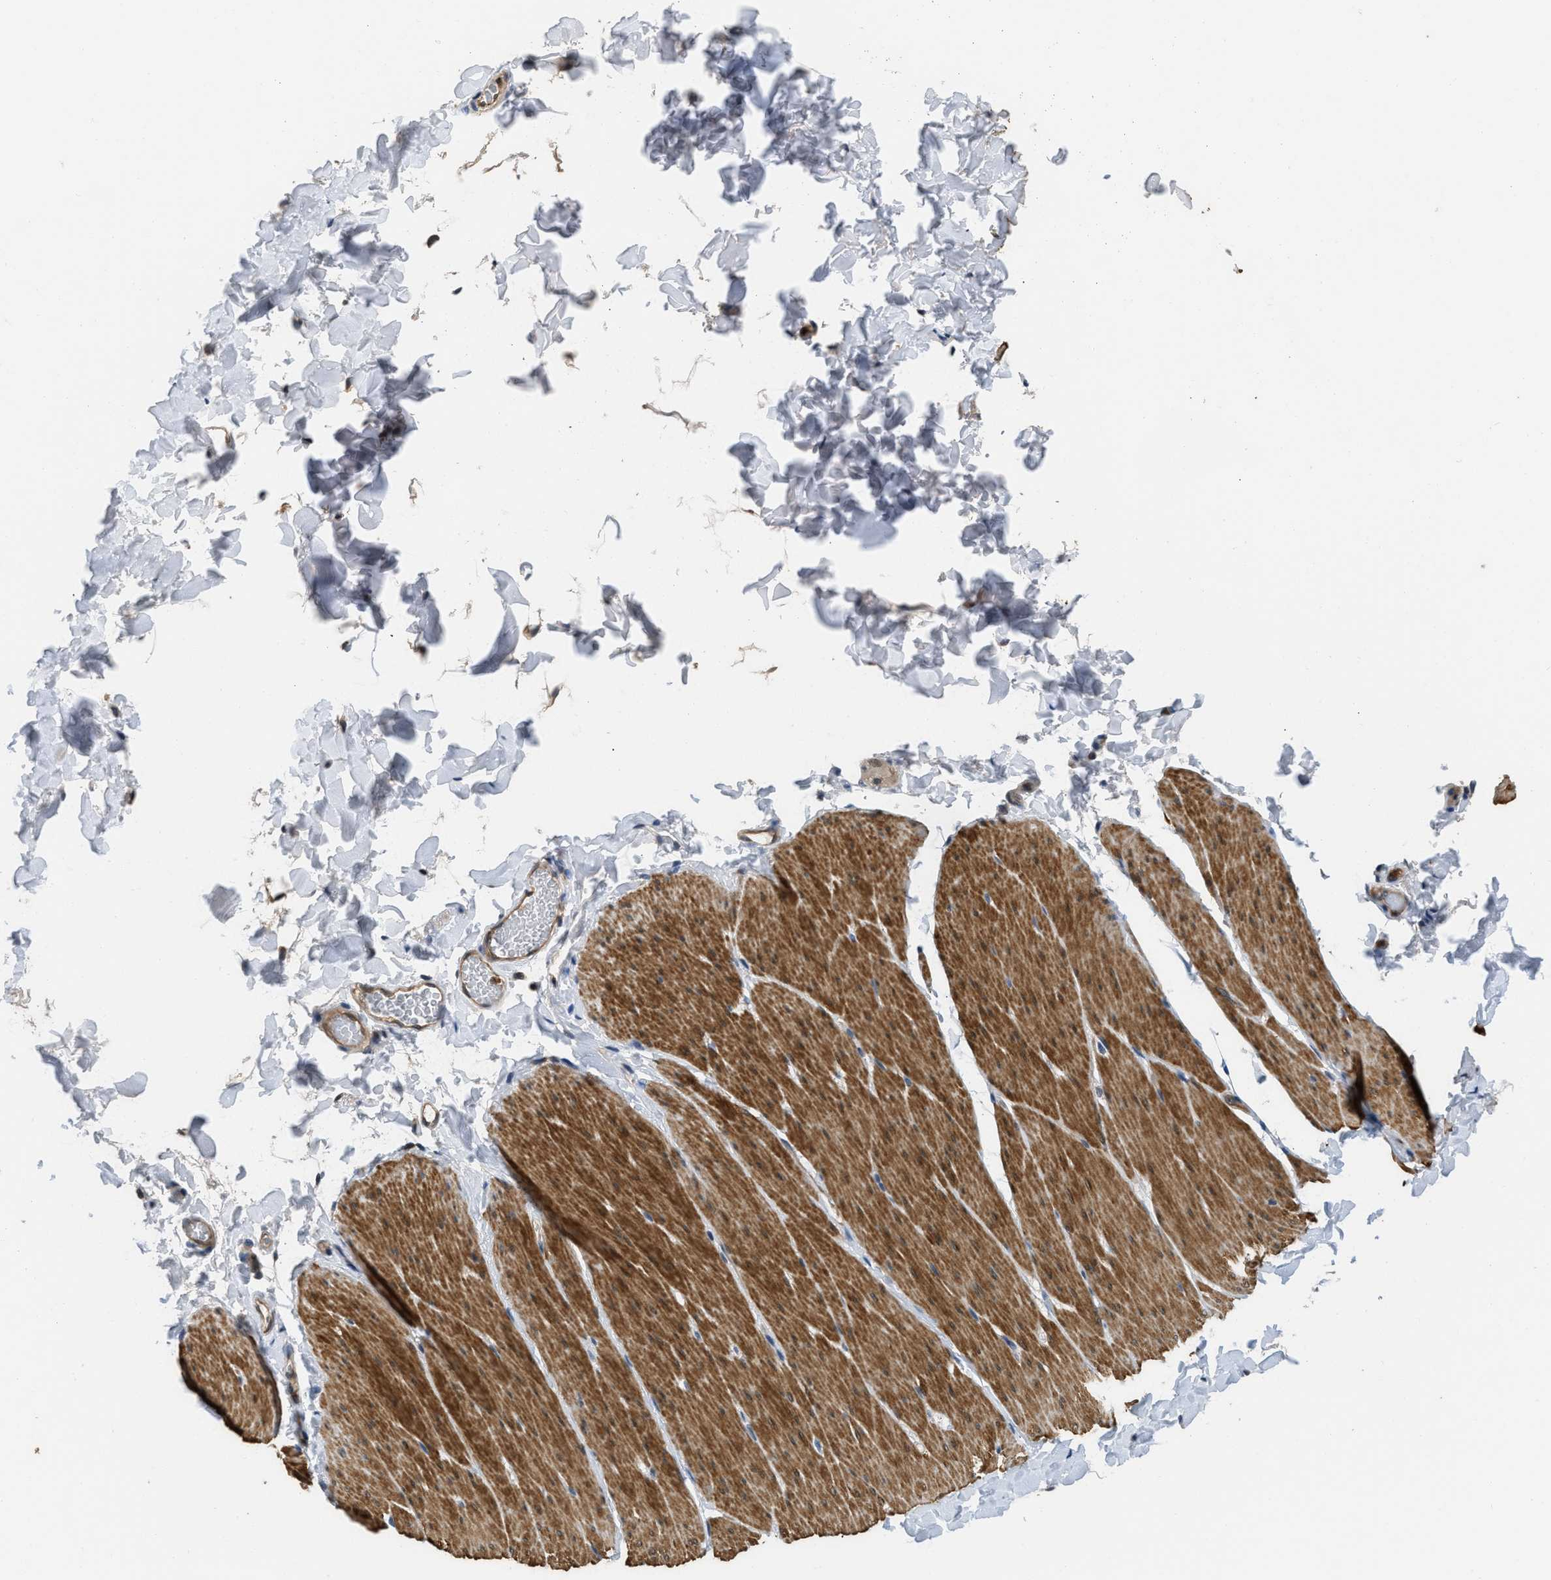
{"staining": {"intensity": "strong", "quantity": ">75%", "location": "cytoplasmic/membranous"}, "tissue": "smooth muscle", "cell_type": "Smooth muscle cells", "image_type": "normal", "snomed": [{"axis": "morphology", "description": "Normal tissue, NOS"}, {"axis": "topography", "description": "Smooth muscle"}, {"axis": "topography", "description": "Colon"}], "caption": "The histopathology image reveals staining of benign smooth muscle, revealing strong cytoplasmic/membranous protein staining (brown color) within smooth muscle cells. Nuclei are stained in blue.", "gene": "TES", "patient": {"sex": "male", "age": 67}}